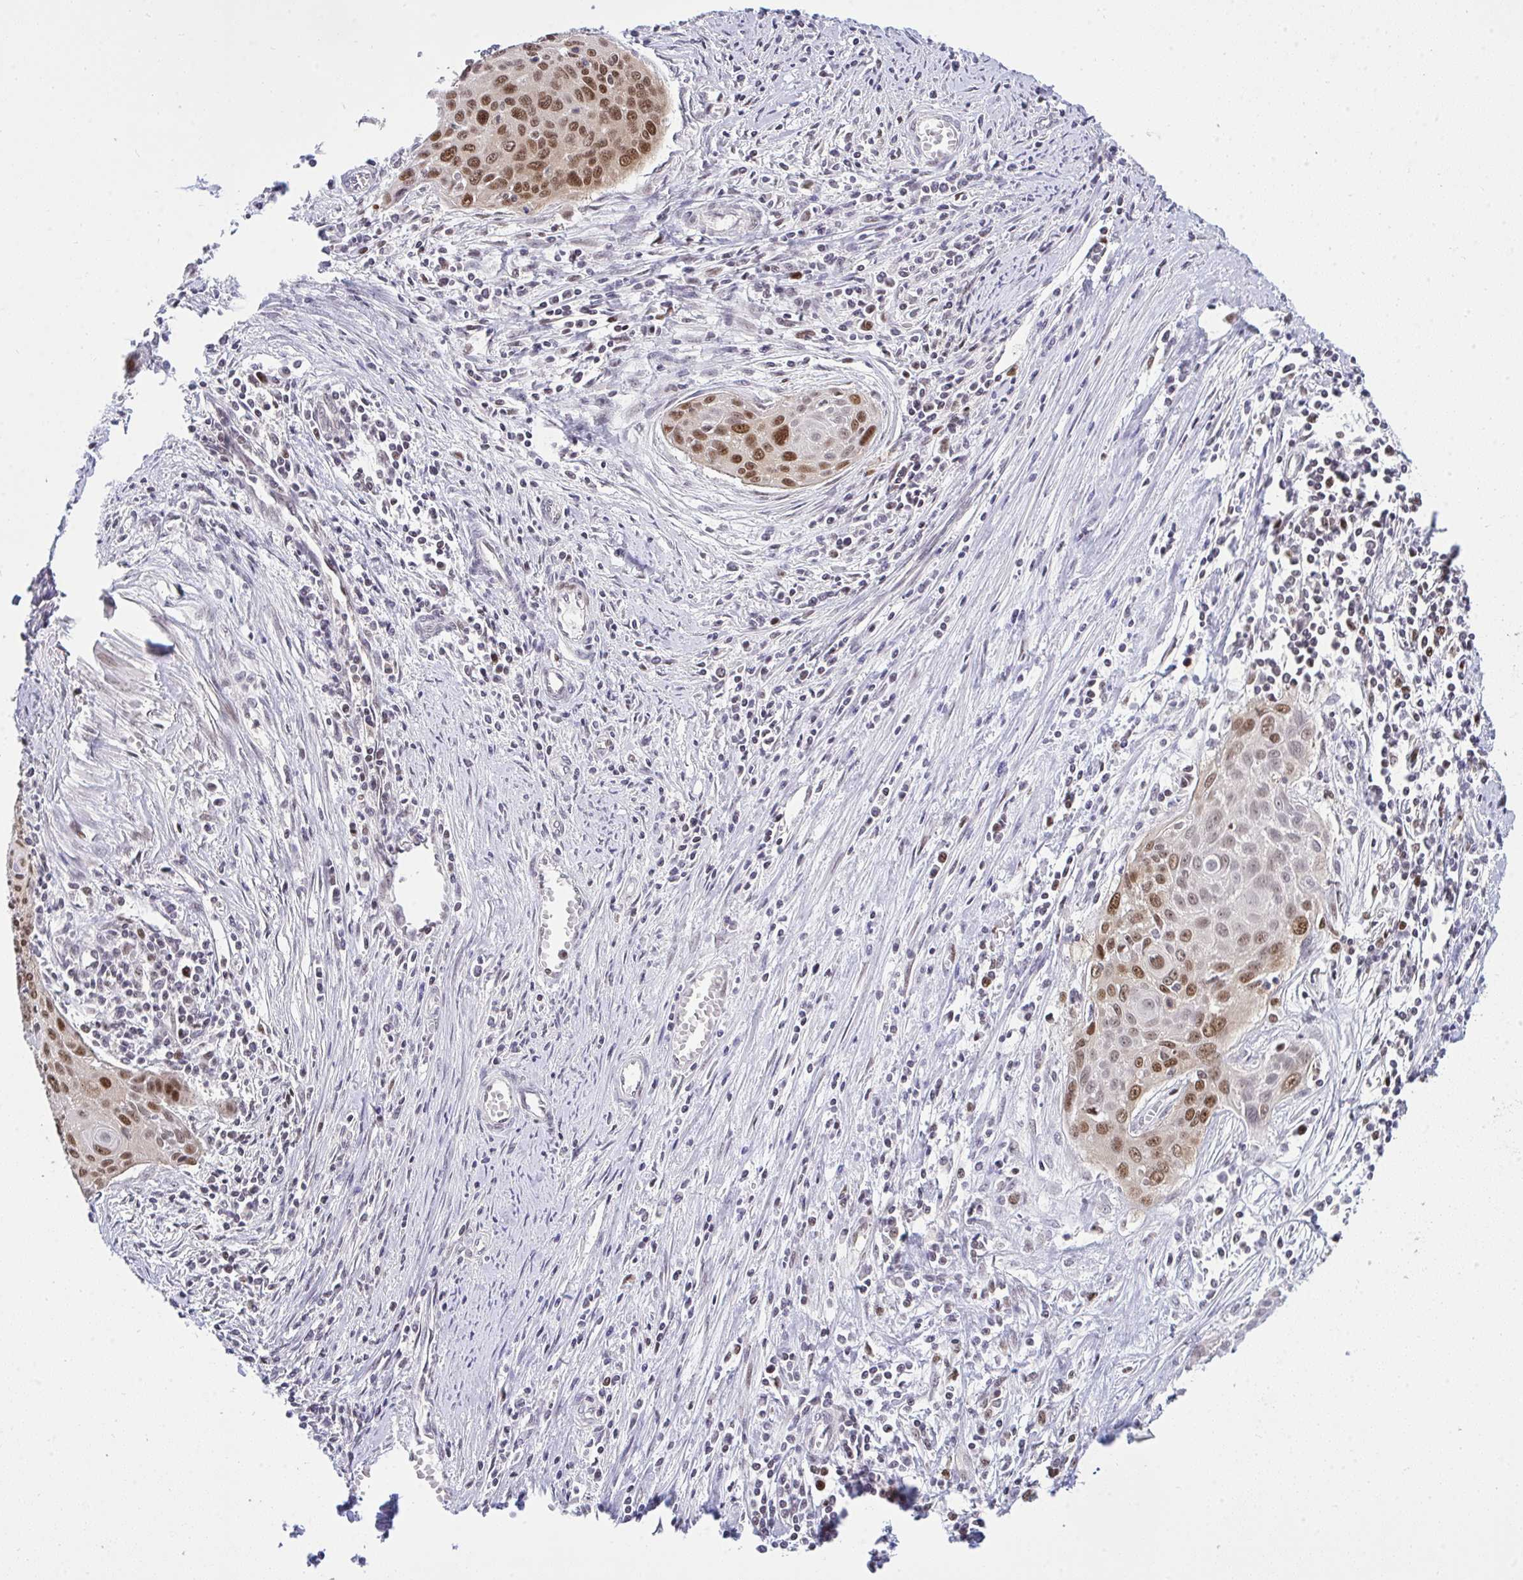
{"staining": {"intensity": "strong", "quantity": "25%-75%", "location": "nuclear"}, "tissue": "cervical cancer", "cell_type": "Tumor cells", "image_type": "cancer", "snomed": [{"axis": "morphology", "description": "Squamous cell carcinoma, NOS"}, {"axis": "topography", "description": "Cervix"}], "caption": "Immunohistochemical staining of cervical cancer demonstrates high levels of strong nuclear expression in approximately 25%-75% of tumor cells. The protein of interest is stained brown, and the nuclei are stained in blue (DAB IHC with brightfield microscopy, high magnification).", "gene": "RFC4", "patient": {"sex": "female", "age": 55}}